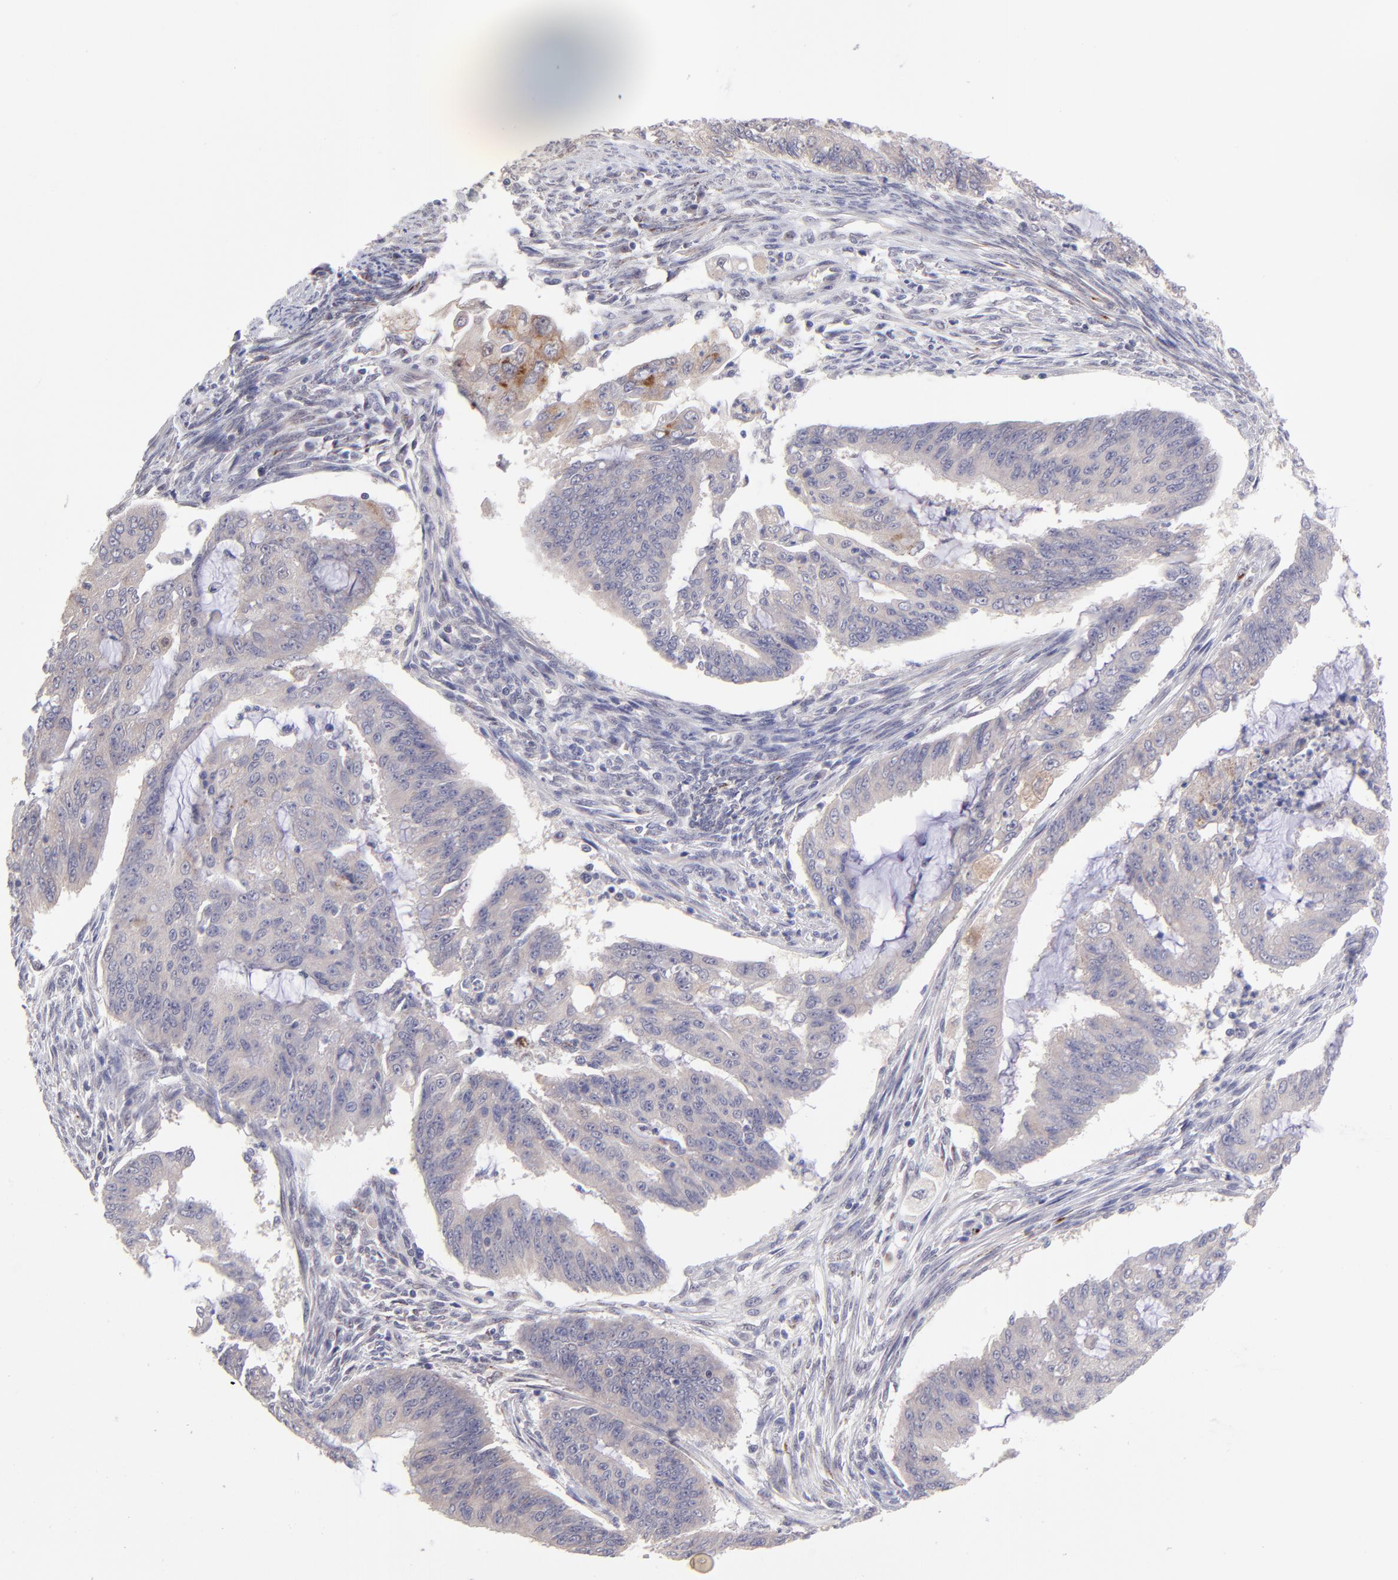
{"staining": {"intensity": "moderate", "quantity": ">75%", "location": "cytoplasmic/membranous"}, "tissue": "endometrial cancer", "cell_type": "Tumor cells", "image_type": "cancer", "snomed": [{"axis": "morphology", "description": "Adenocarcinoma, NOS"}, {"axis": "topography", "description": "Endometrium"}], "caption": "Immunohistochemical staining of human endometrial cancer displays medium levels of moderate cytoplasmic/membranous protein positivity in approximately >75% of tumor cells.", "gene": "NSF", "patient": {"sex": "female", "age": 75}}